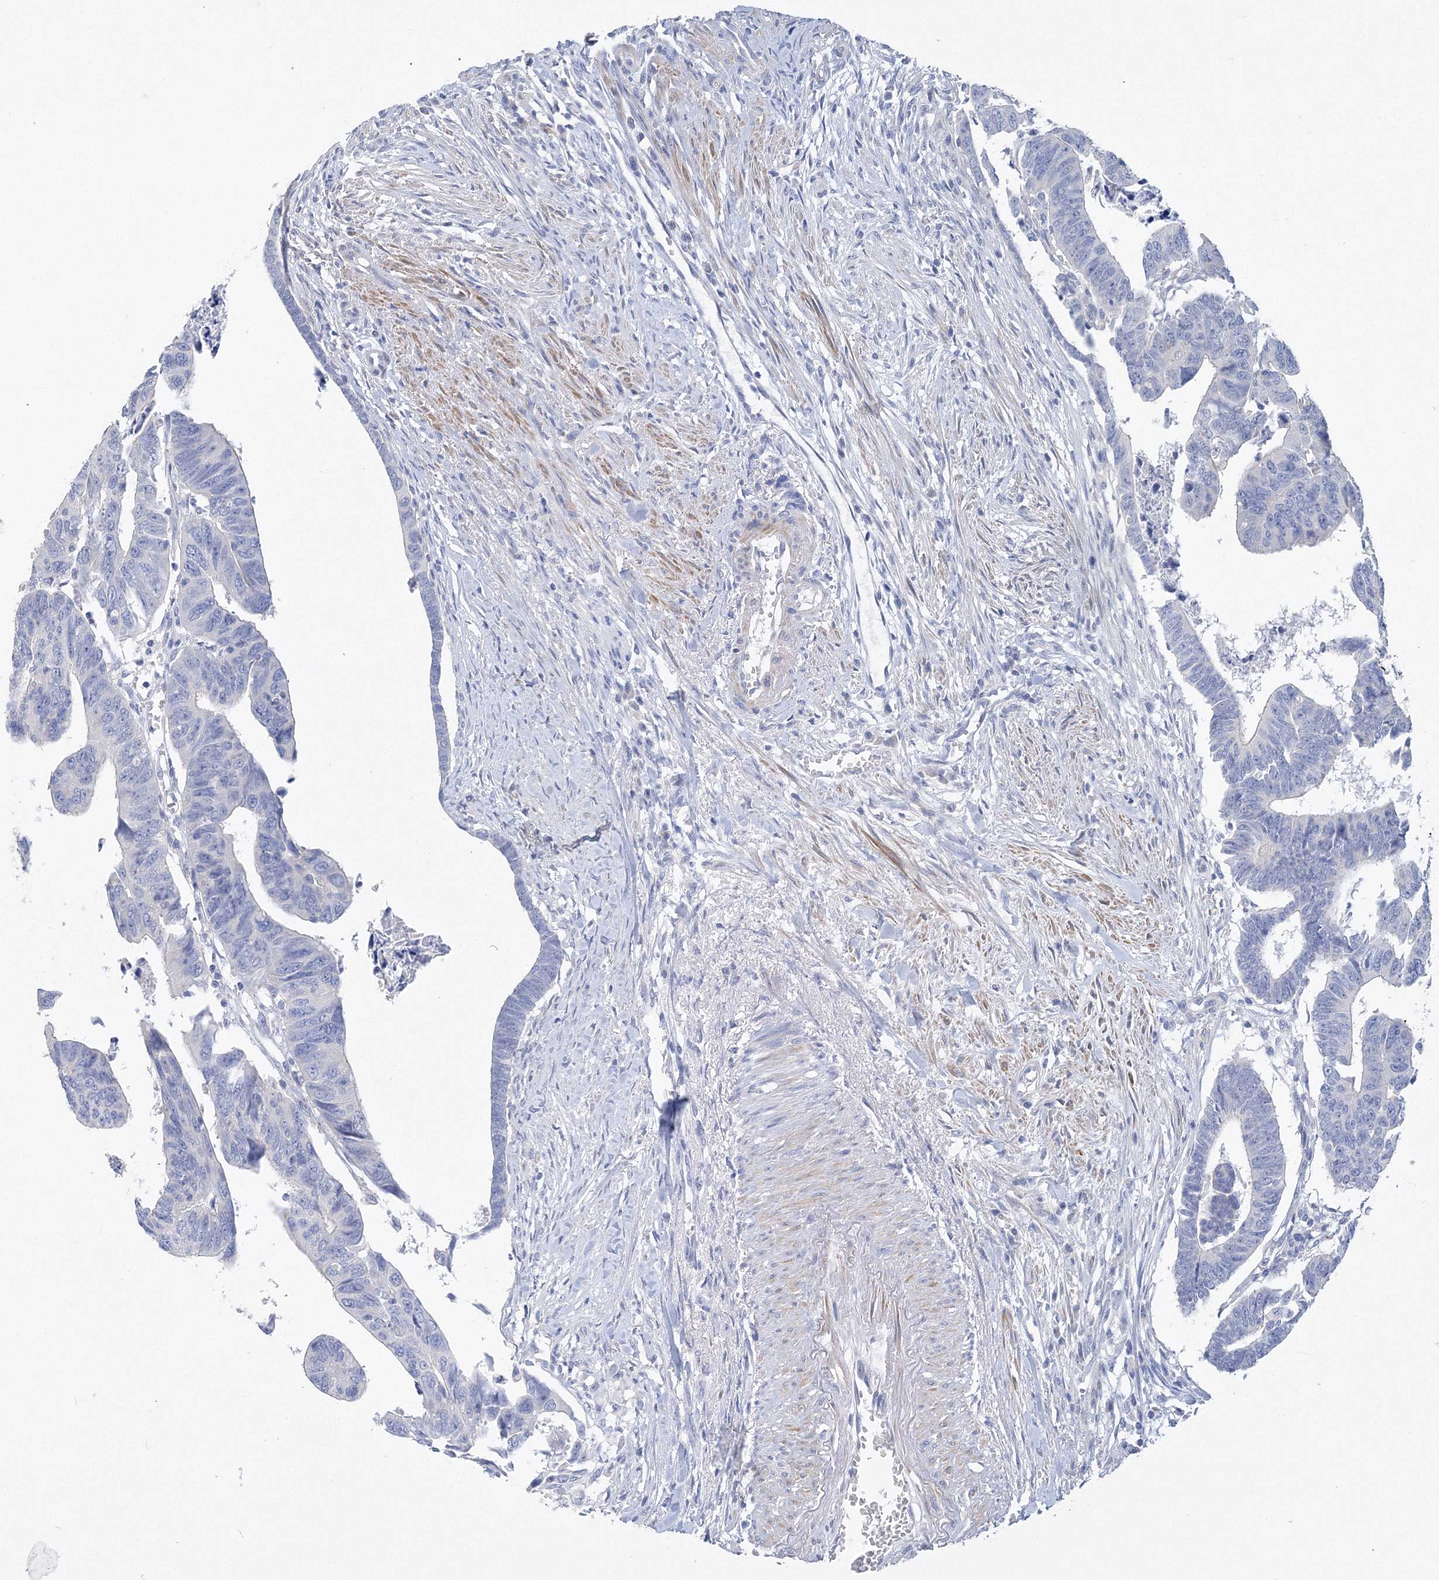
{"staining": {"intensity": "negative", "quantity": "none", "location": "none"}, "tissue": "colorectal cancer", "cell_type": "Tumor cells", "image_type": "cancer", "snomed": [{"axis": "morphology", "description": "Adenocarcinoma, NOS"}, {"axis": "topography", "description": "Rectum"}], "caption": "IHC image of neoplastic tissue: human adenocarcinoma (colorectal) stained with DAB (3,3'-diaminobenzidine) displays no significant protein expression in tumor cells. The staining was performed using DAB to visualize the protein expression in brown, while the nuclei were stained in blue with hematoxylin (Magnification: 20x).", "gene": "OSBPL6", "patient": {"sex": "female", "age": 65}}